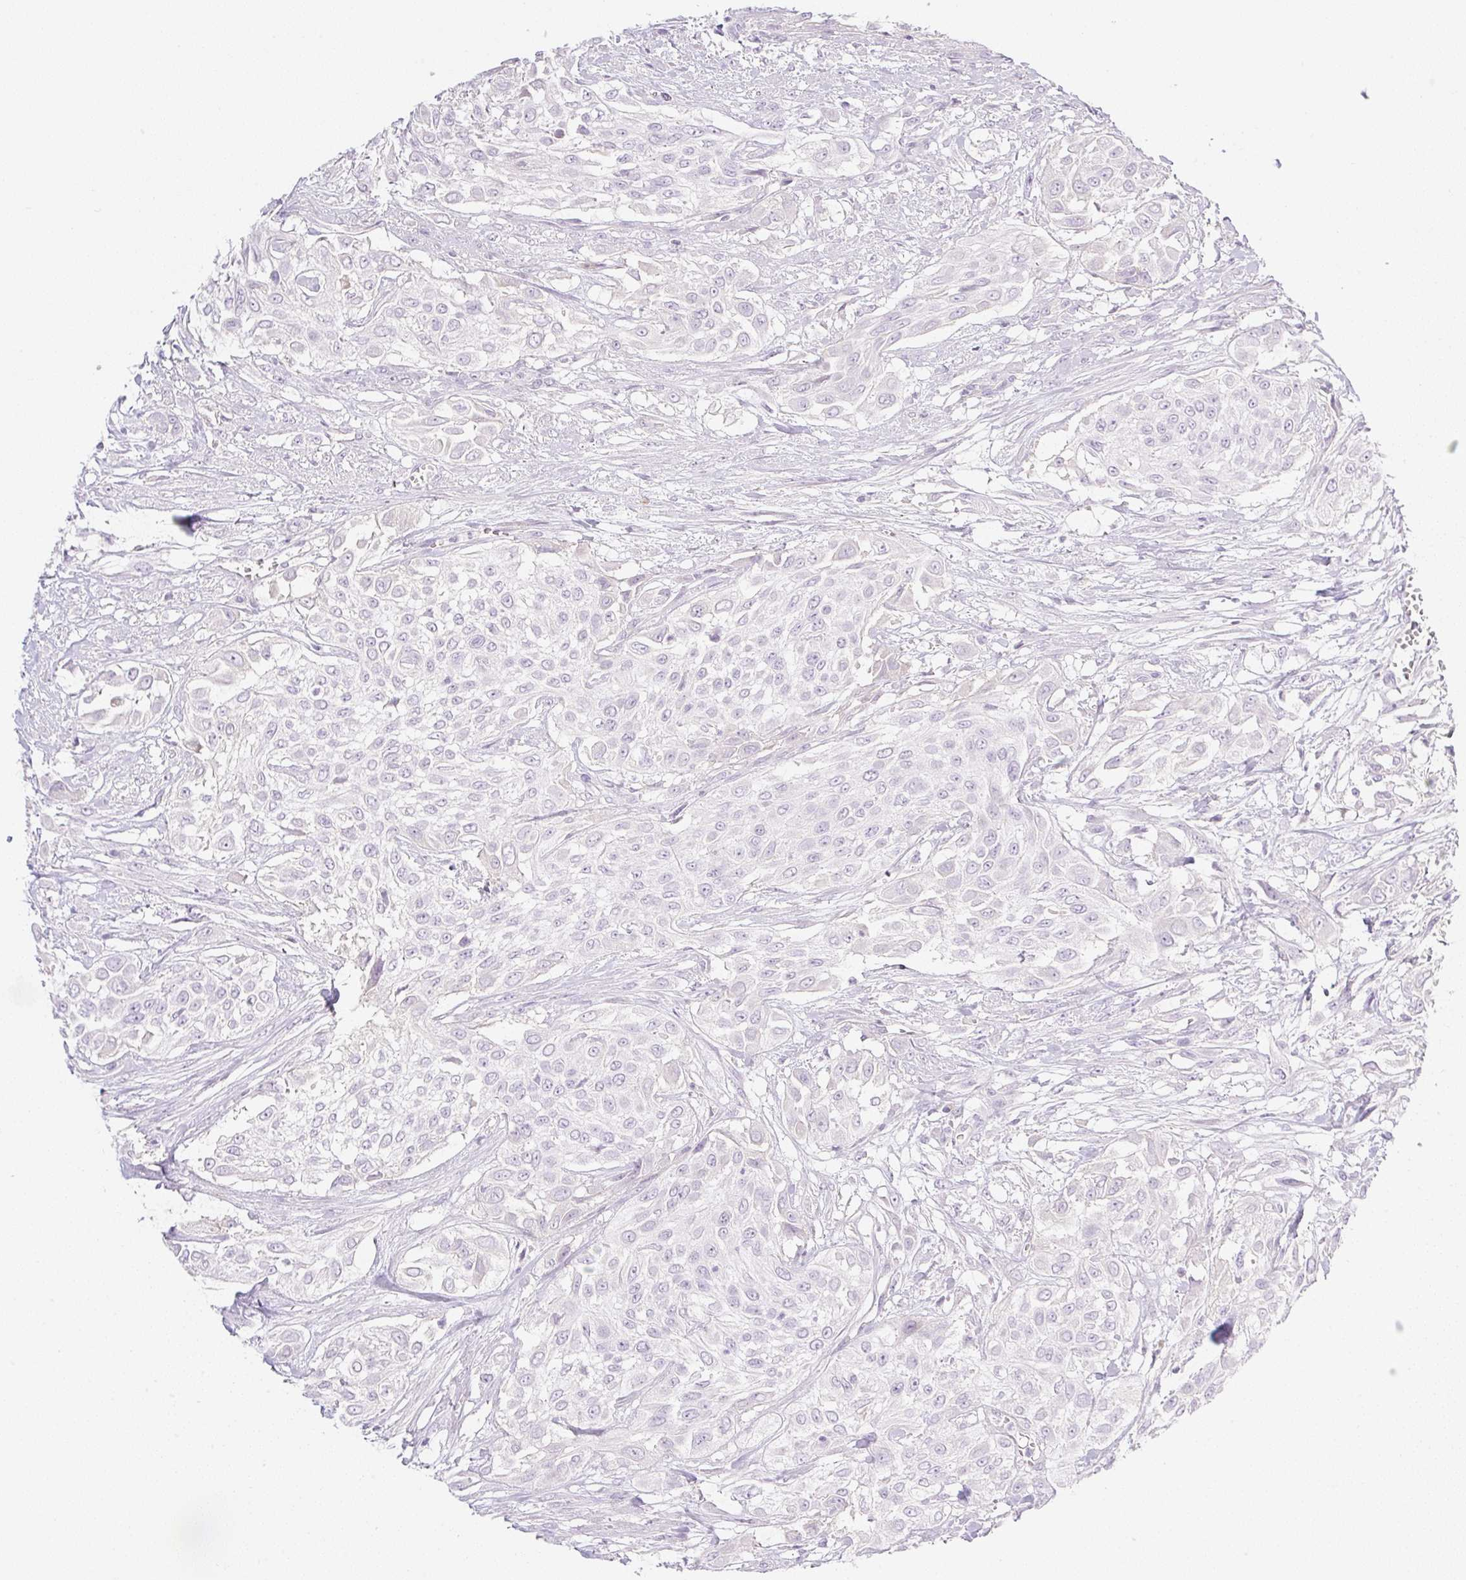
{"staining": {"intensity": "negative", "quantity": "none", "location": "none"}, "tissue": "urothelial cancer", "cell_type": "Tumor cells", "image_type": "cancer", "snomed": [{"axis": "morphology", "description": "Urothelial carcinoma, High grade"}, {"axis": "topography", "description": "Urinary bladder"}], "caption": "Immunohistochemistry photomicrograph of urothelial cancer stained for a protein (brown), which displays no expression in tumor cells.", "gene": "MIA2", "patient": {"sex": "male", "age": 57}}